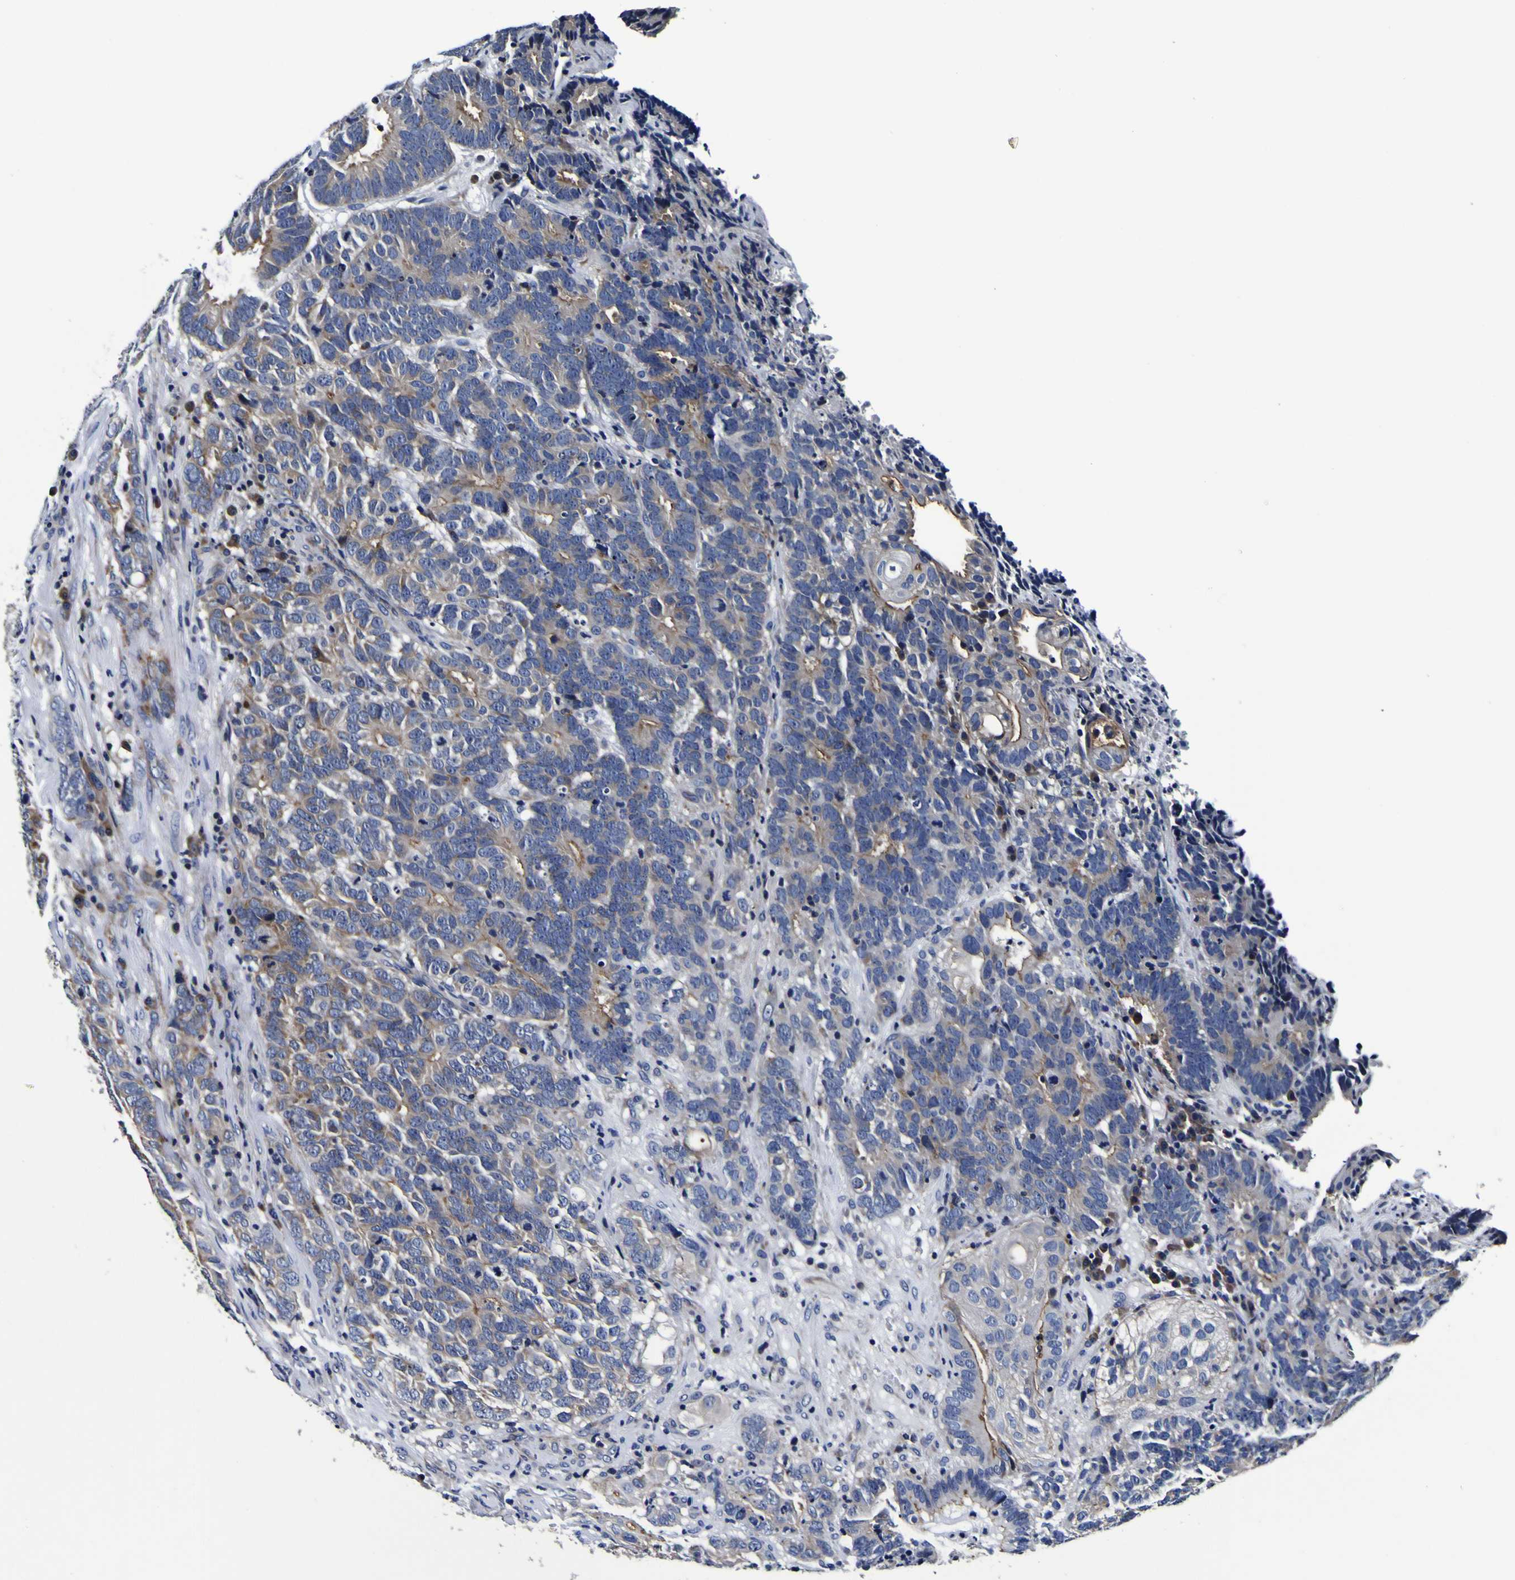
{"staining": {"intensity": "moderate", "quantity": "25%-75%", "location": "cytoplasmic/membranous"}, "tissue": "testis cancer", "cell_type": "Tumor cells", "image_type": "cancer", "snomed": [{"axis": "morphology", "description": "Carcinoma, Embryonal, NOS"}, {"axis": "topography", "description": "Testis"}], "caption": "Human testis embryonal carcinoma stained with a brown dye shows moderate cytoplasmic/membranous positive expression in about 25%-75% of tumor cells.", "gene": "SORCS1", "patient": {"sex": "male", "age": 26}}